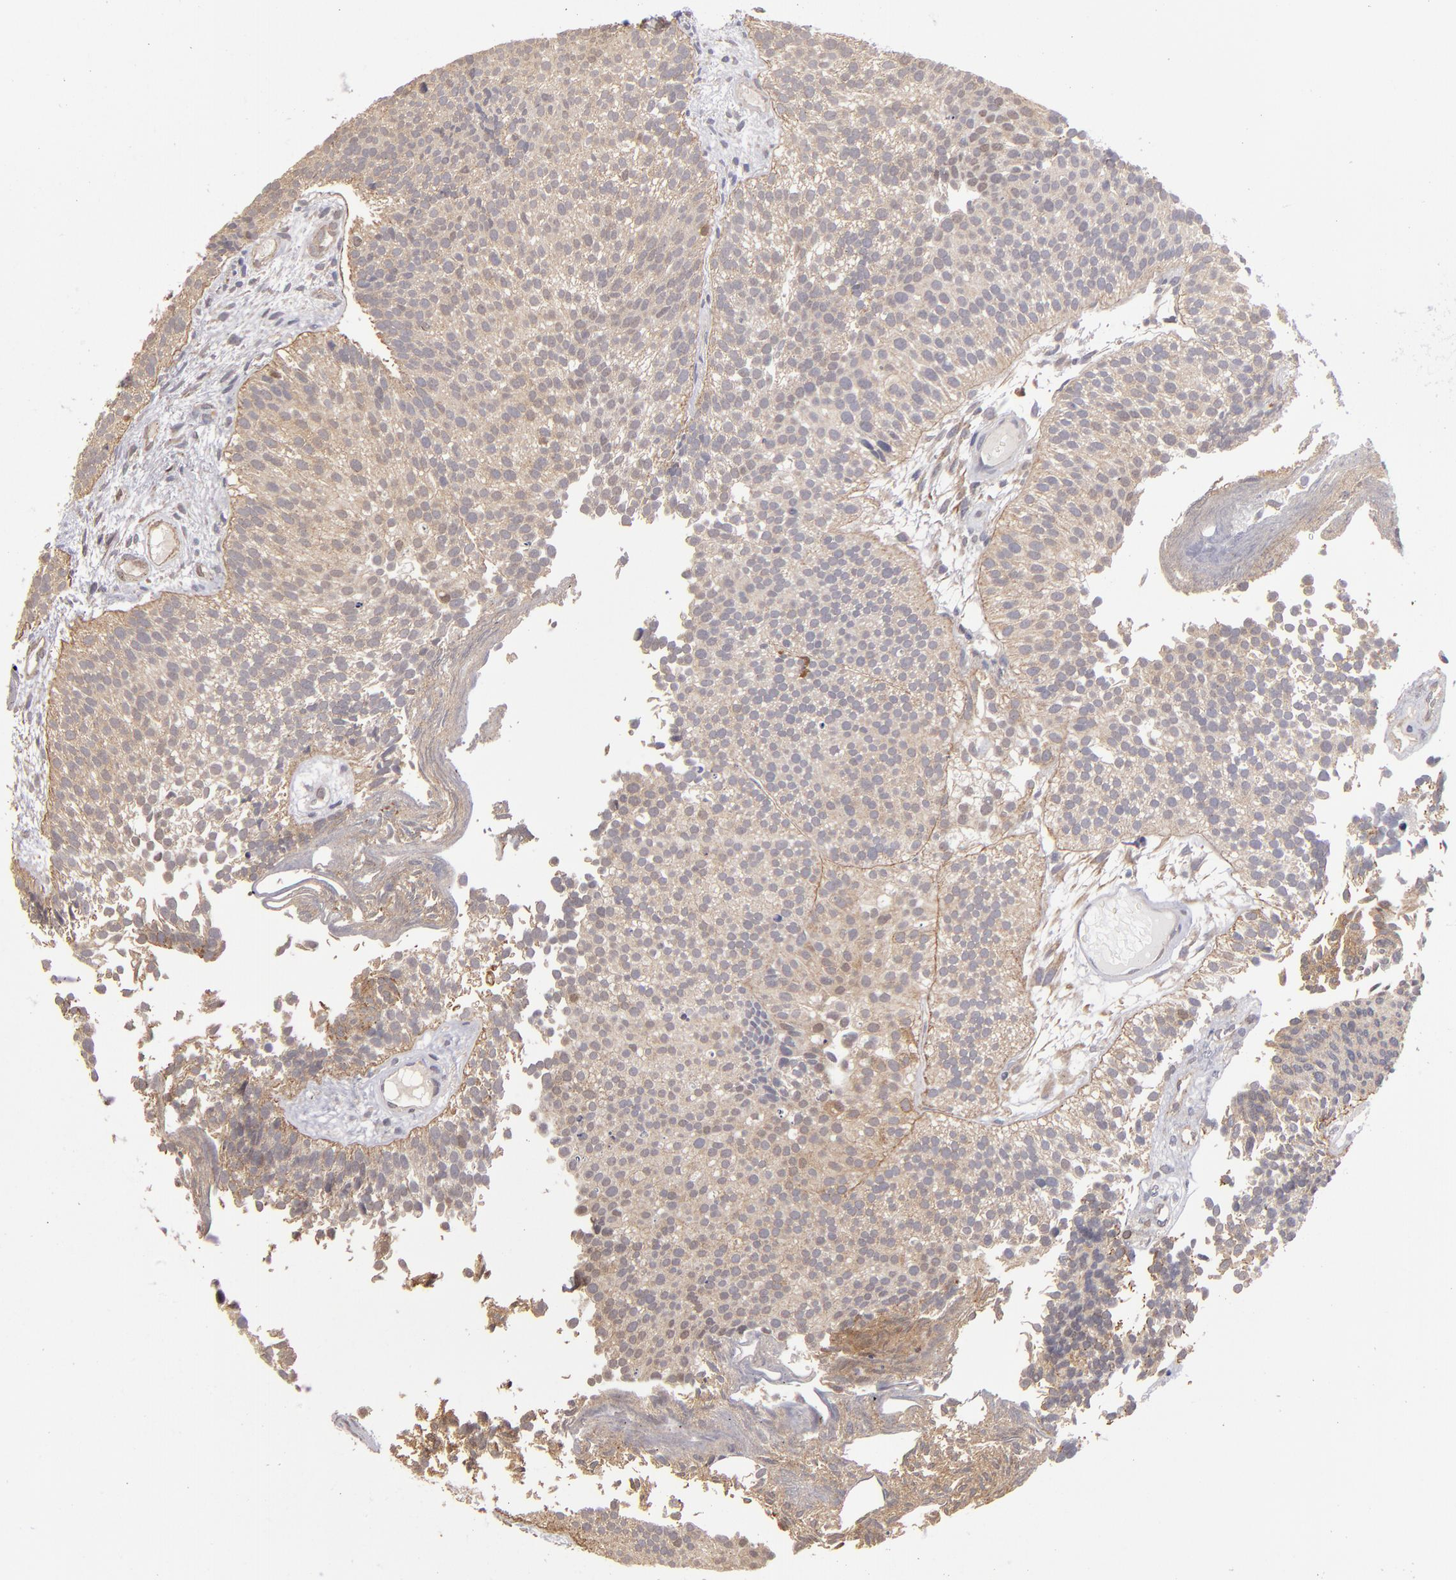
{"staining": {"intensity": "weak", "quantity": ">75%", "location": "cytoplasmic/membranous"}, "tissue": "urothelial cancer", "cell_type": "Tumor cells", "image_type": "cancer", "snomed": [{"axis": "morphology", "description": "Urothelial carcinoma, Low grade"}, {"axis": "topography", "description": "Urinary bladder"}], "caption": "A brown stain highlights weak cytoplasmic/membranous positivity of a protein in urothelial cancer tumor cells.", "gene": "NDRG2", "patient": {"sex": "male", "age": 84}}